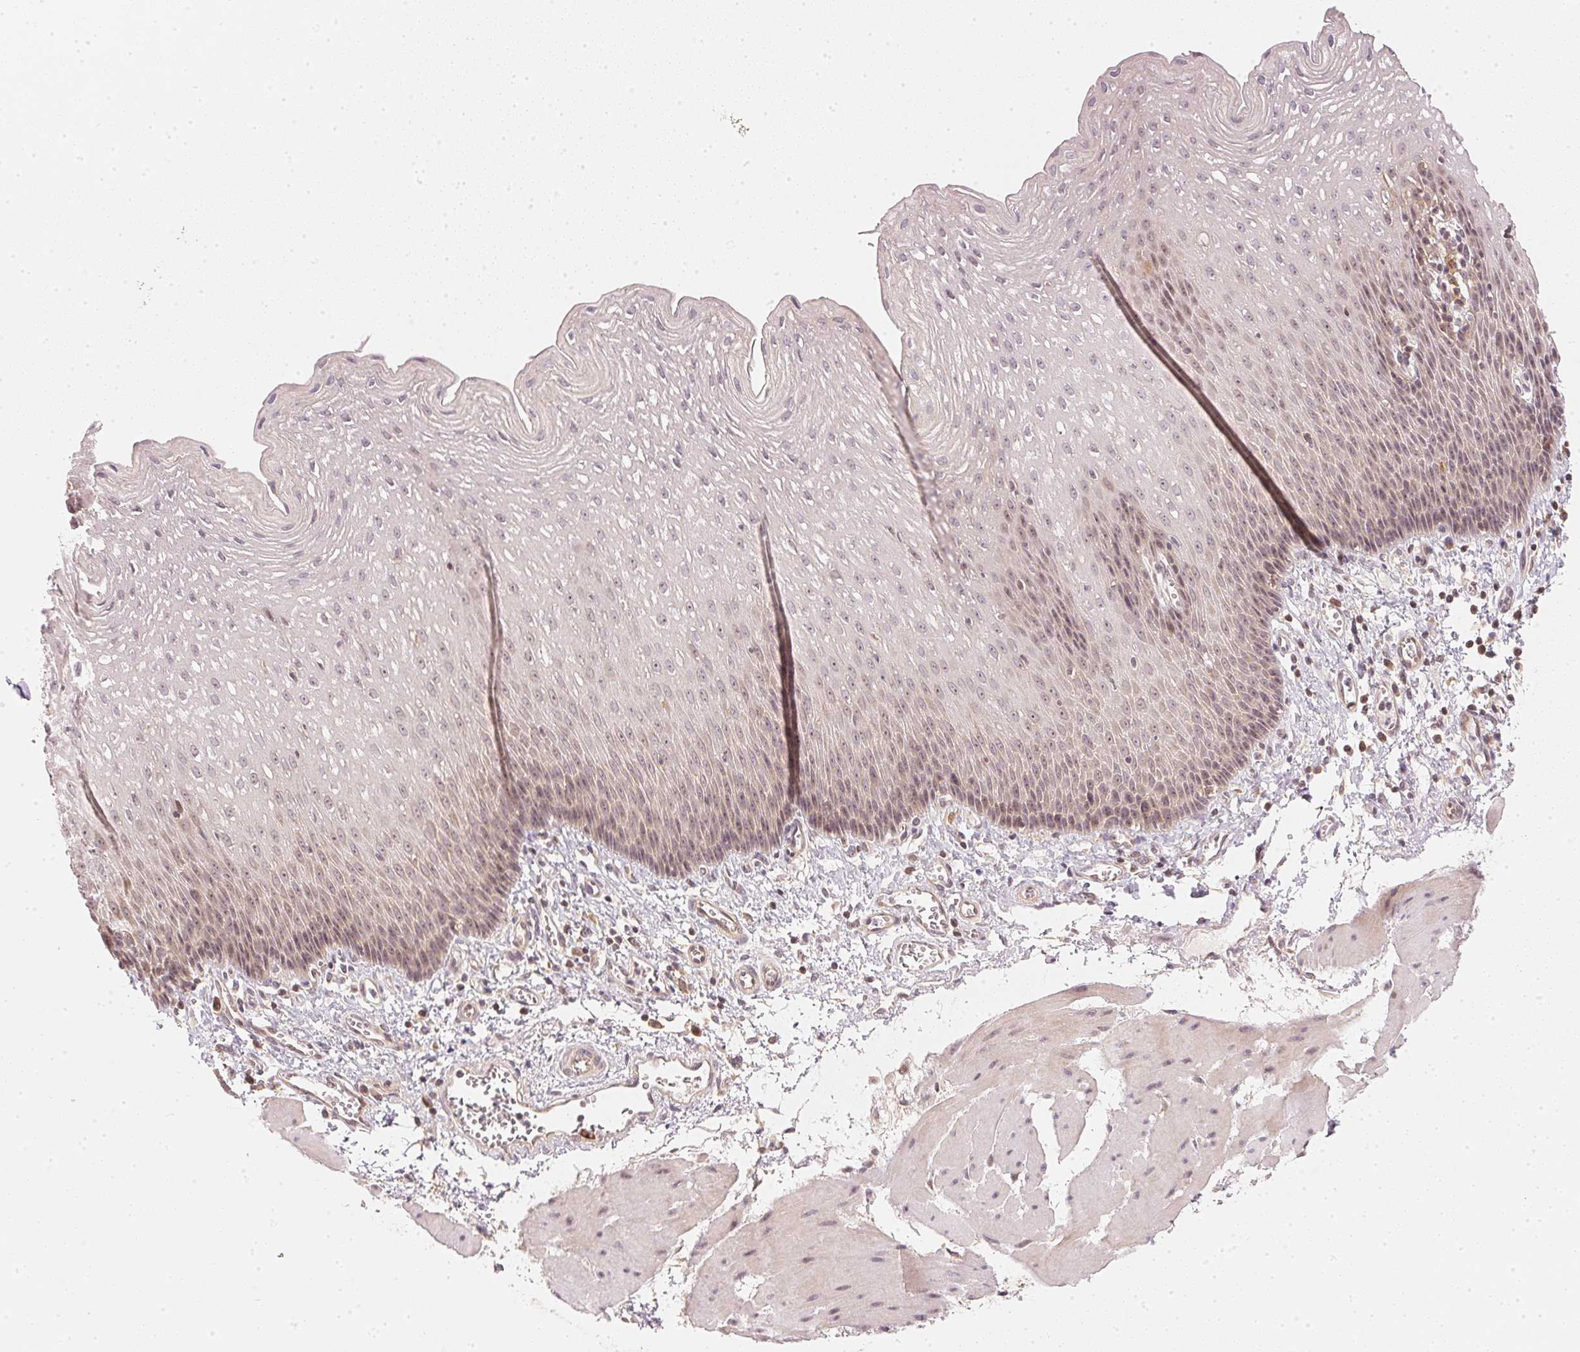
{"staining": {"intensity": "moderate", "quantity": "25%-75%", "location": "cytoplasmic/membranous,nuclear"}, "tissue": "esophagus", "cell_type": "Squamous epithelial cells", "image_type": "normal", "snomed": [{"axis": "morphology", "description": "Normal tissue, NOS"}, {"axis": "topography", "description": "Esophagus"}], "caption": "The immunohistochemical stain labels moderate cytoplasmic/membranous,nuclear expression in squamous epithelial cells of benign esophagus.", "gene": "WDR54", "patient": {"sex": "female", "age": 64}}